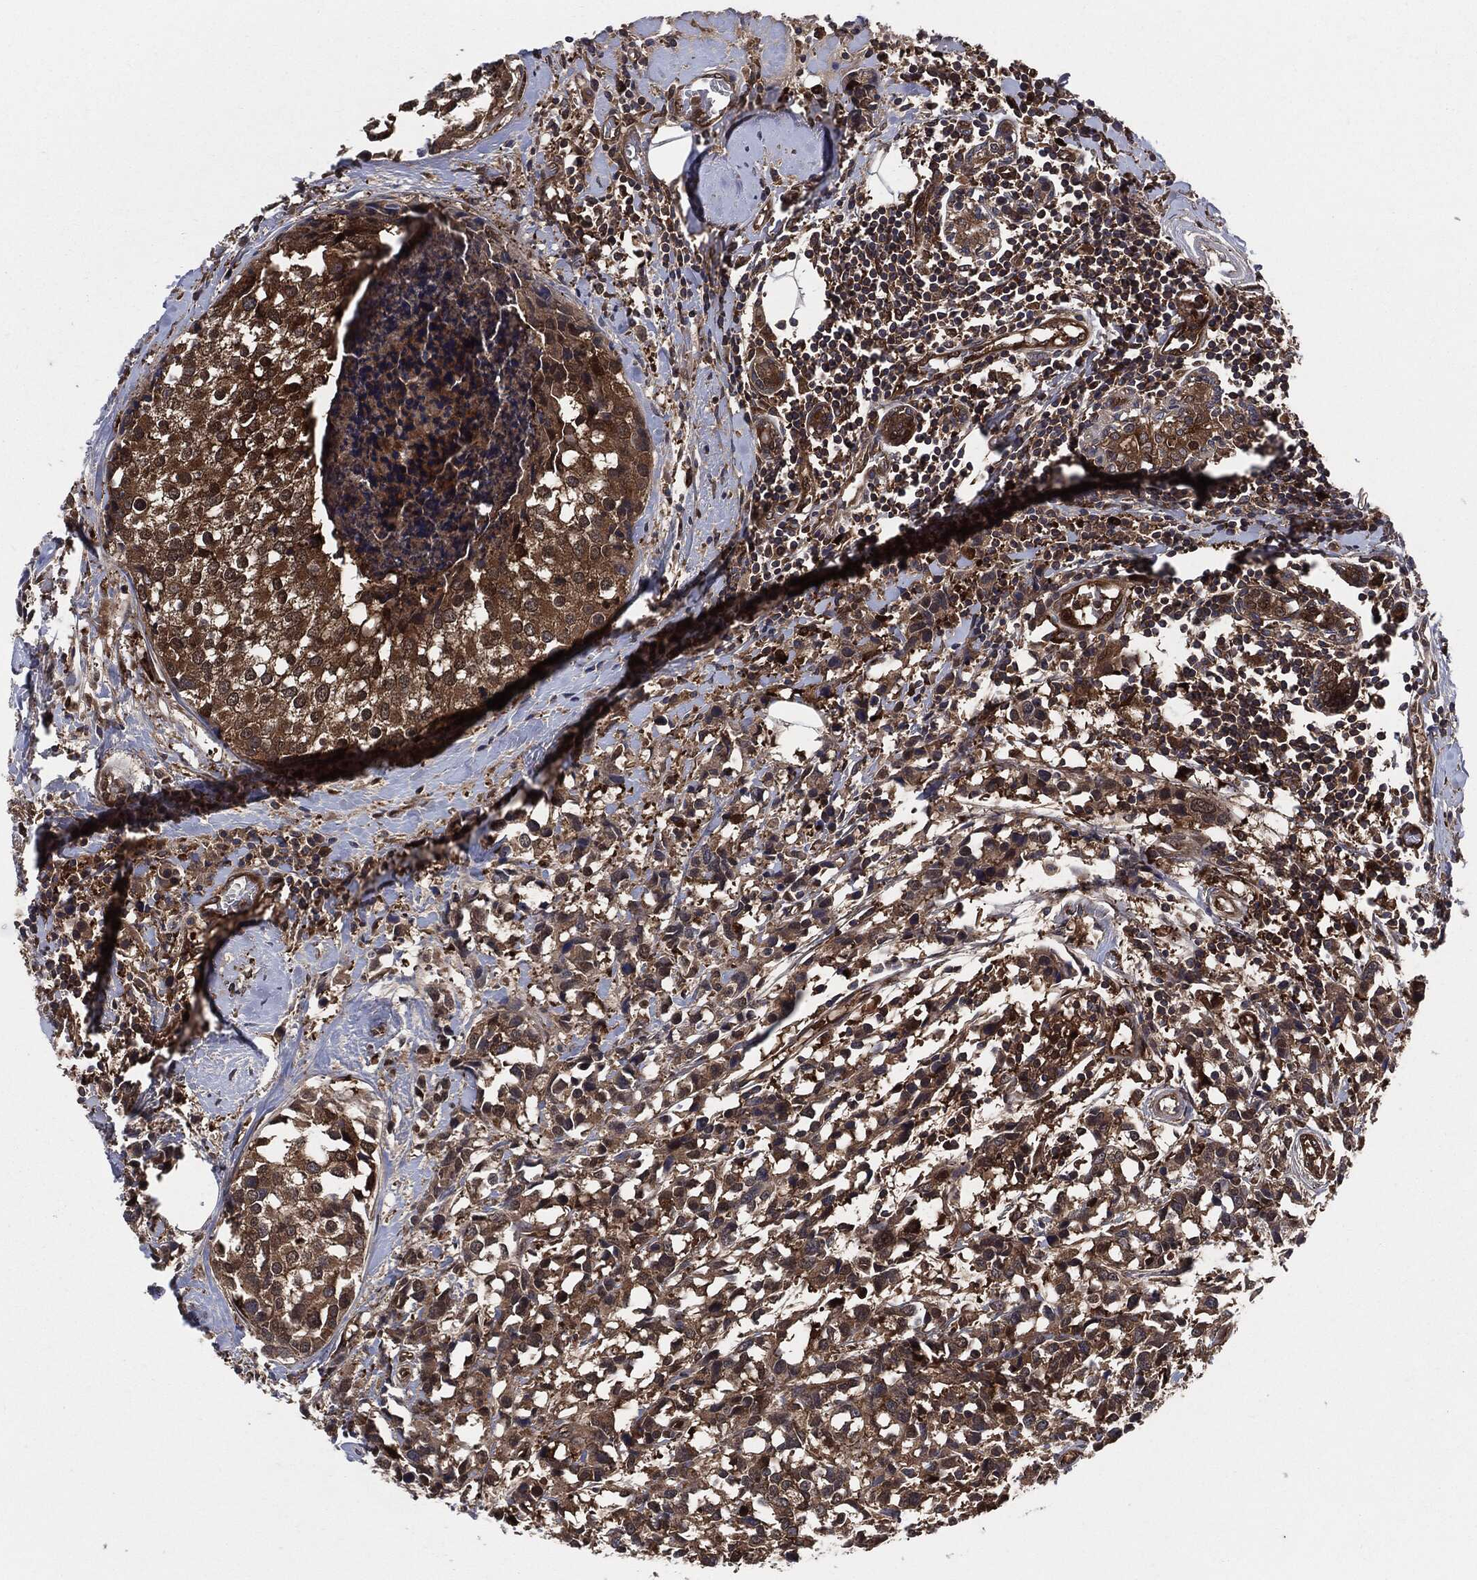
{"staining": {"intensity": "moderate", "quantity": ">75%", "location": "cytoplasmic/membranous"}, "tissue": "breast cancer", "cell_type": "Tumor cells", "image_type": "cancer", "snomed": [{"axis": "morphology", "description": "Lobular carcinoma"}, {"axis": "topography", "description": "Breast"}], "caption": "This is an image of IHC staining of lobular carcinoma (breast), which shows moderate positivity in the cytoplasmic/membranous of tumor cells.", "gene": "XPNPEP1", "patient": {"sex": "female", "age": 59}}